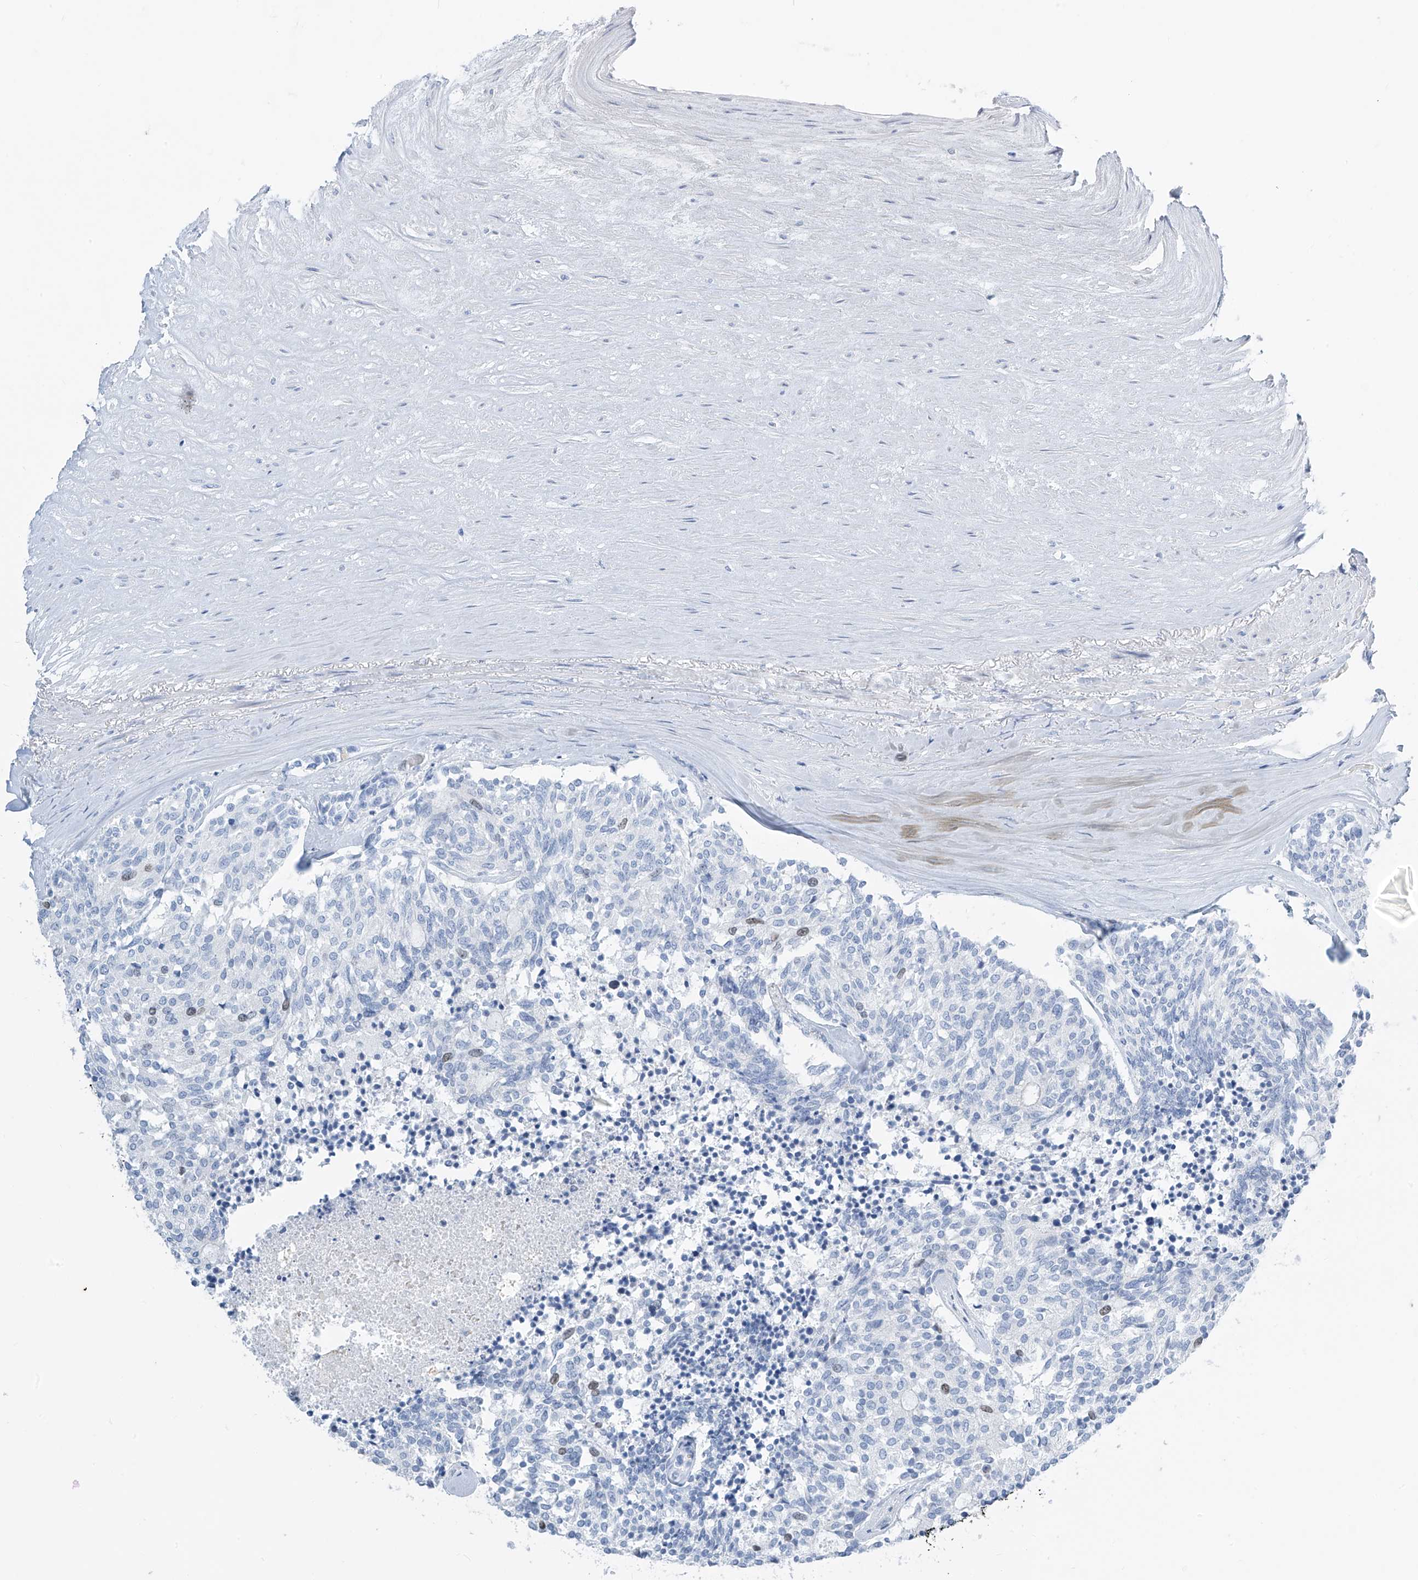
{"staining": {"intensity": "negative", "quantity": "none", "location": "none"}, "tissue": "carcinoid", "cell_type": "Tumor cells", "image_type": "cancer", "snomed": [{"axis": "morphology", "description": "Carcinoid, malignant, NOS"}, {"axis": "topography", "description": "Pancreas"}], "caption": "Micrograph shows no protein expression in tumor cells of malignant carcinoid tissue. Nuclei are stained in blue.", "gene": "SGO2", "patient": {"sex": "female", "age": 54}}